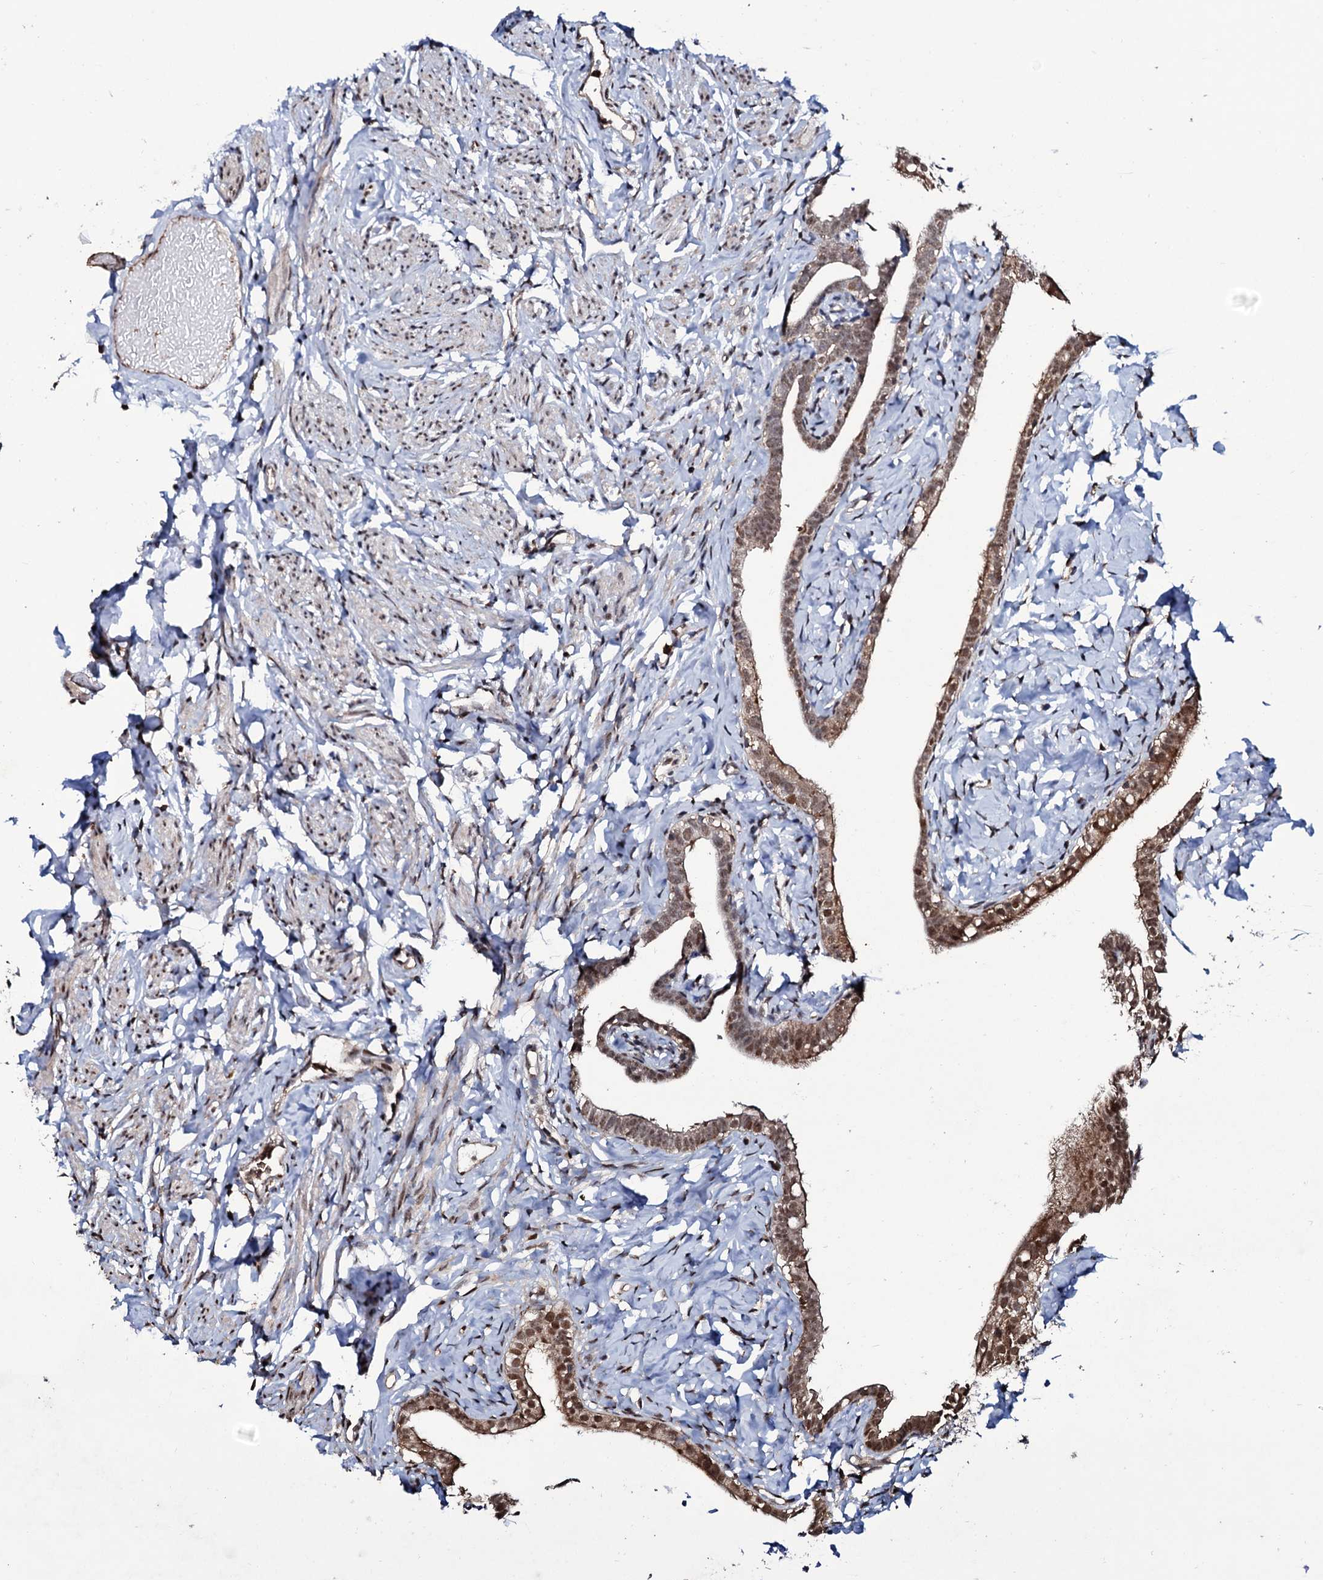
{"staining": {"intensity": "moderate", "quantity": ">75%", "location": "cytoplasmic/membranous,nuclear"}, "tissue": "fallopian tube", "cell_type": "Glandular cells", "image_type": "normal", "snomed": [{"axis": "morphology", "description": "Normal tissue, NOS"}, {"axis": "topography", "description": "Fallopian tube"}], "caption": "Immunohistochemistry photomicrograph of normal fallopian tube: human fallopian tube stained using IHC exhibits medium levels of moderate protein expression localized specifically in the cytoplasmic/membranous,nuclear of glandular cells, appearing as a cytoplasmic/membranous,nuclear brown color.", "gene": "COG6", "patient": {"sex": "female", "age": 66}}